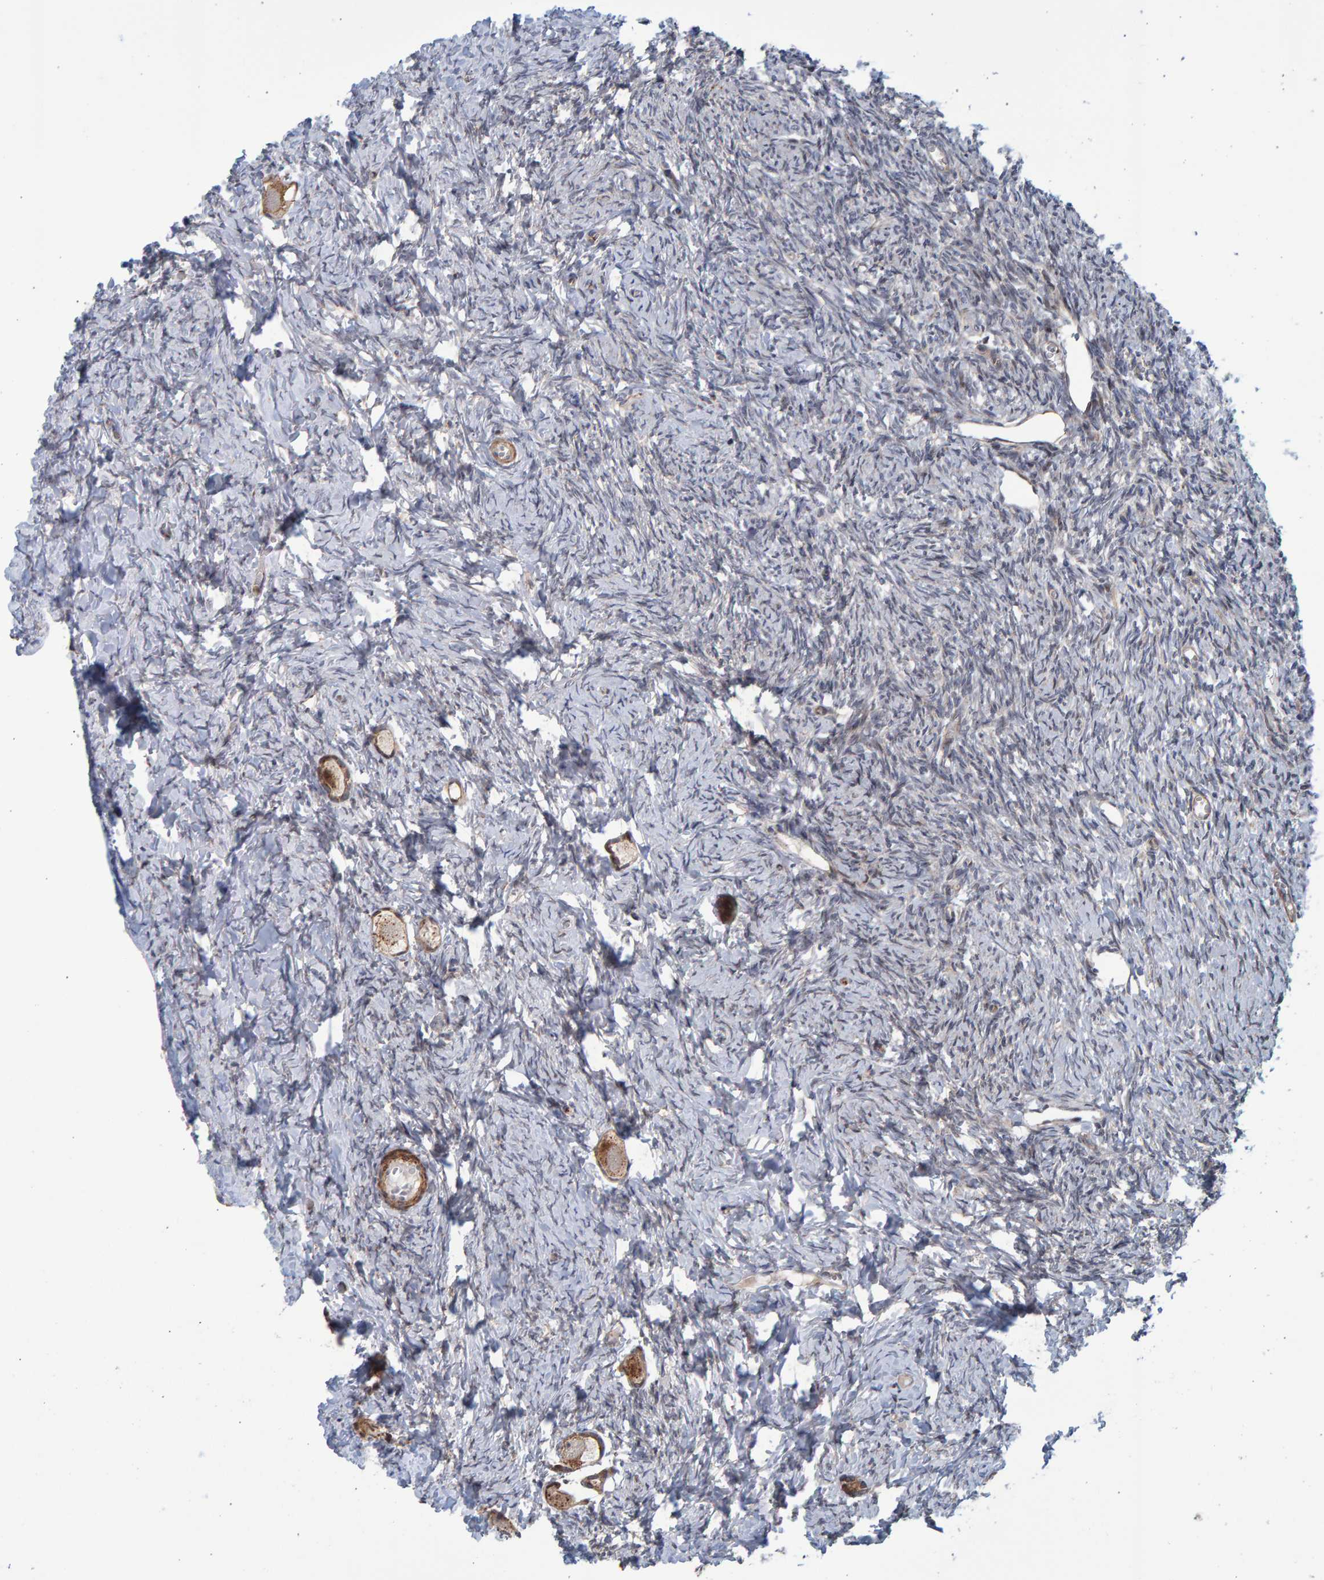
{"staining": {"intensity": "moderate", "quantity": ">75%", "location": "cytoplasmic/membranous"}, "tissue": "ovary", "cell_type": "Follicle cells", "image_type": "normal", "snomed": [{"axis": "morphology", "description": "Normal tissue, NOS"}, {"axis": "topography", "description": "Ovary"}], "caption": "A high-resolution photomicrograph shows immunohistochemistry (IHC) staining of unremarkable ovary, which displays moderate cytoplasmic/membranous staining in about >75% of follicle cells. Nuclei are stained in blue.", "gene": "LRBA", "patient": {"sex": "female", "age": 27}}